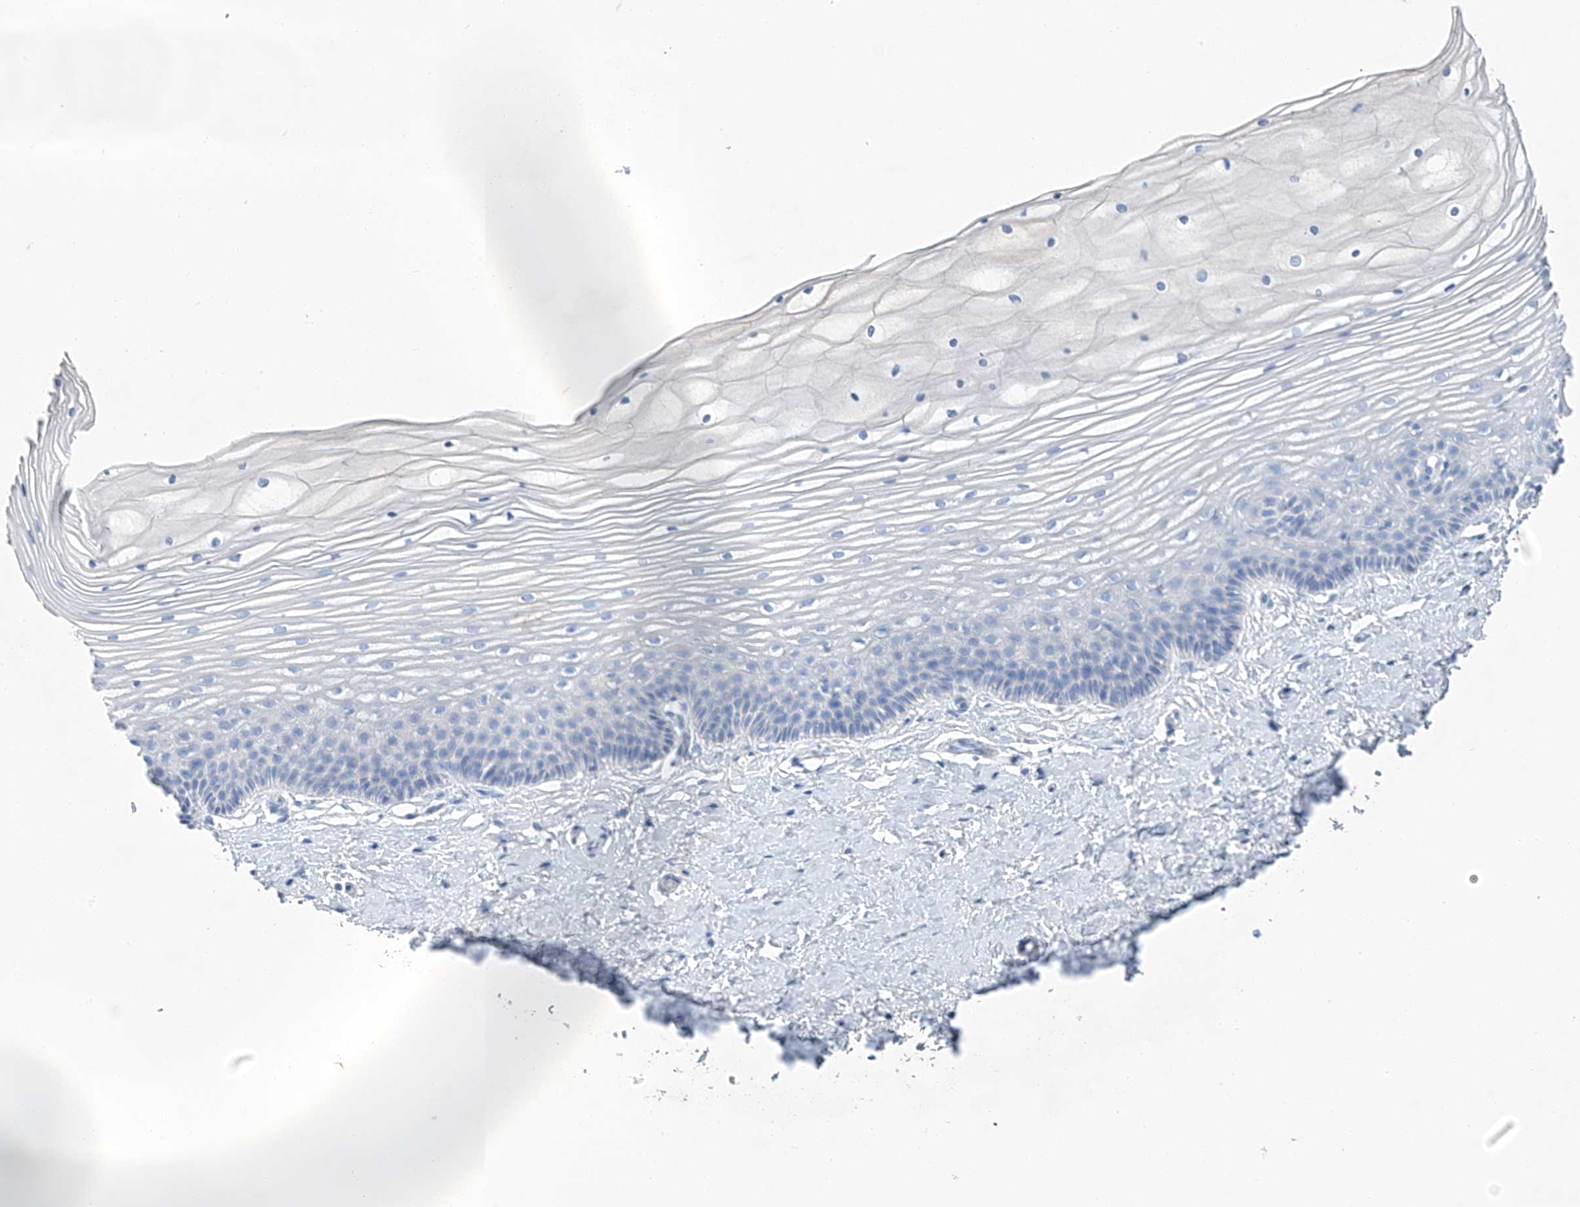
{"staining": {"intensity": "negative", "quantity": "none", "location": "none"}, "tissue": "vagina", "cell_type": "Squamous epithelial cells", "image_type": "normal", "snomed": [{"axis": "morphology", "description": "Normal tissue, NOS"}, {"axis": "topography", "description": "Vagina"}, {"axis": "topography", "description": "Cervix"}], "caption": "Immunohistochemistry photomicrograph of benign vagina: vagina stained with DAB (3,3'-diaminobenzidine) exhibits no significant protein expression in squamous epithelial cells. (Stains: DAB IHC with hematoxylin counter stain, Microscopy: brightfield microscopy at high magnification).", "gene": "C1orf87", "patient": {"sex": "female", "age": 40}}